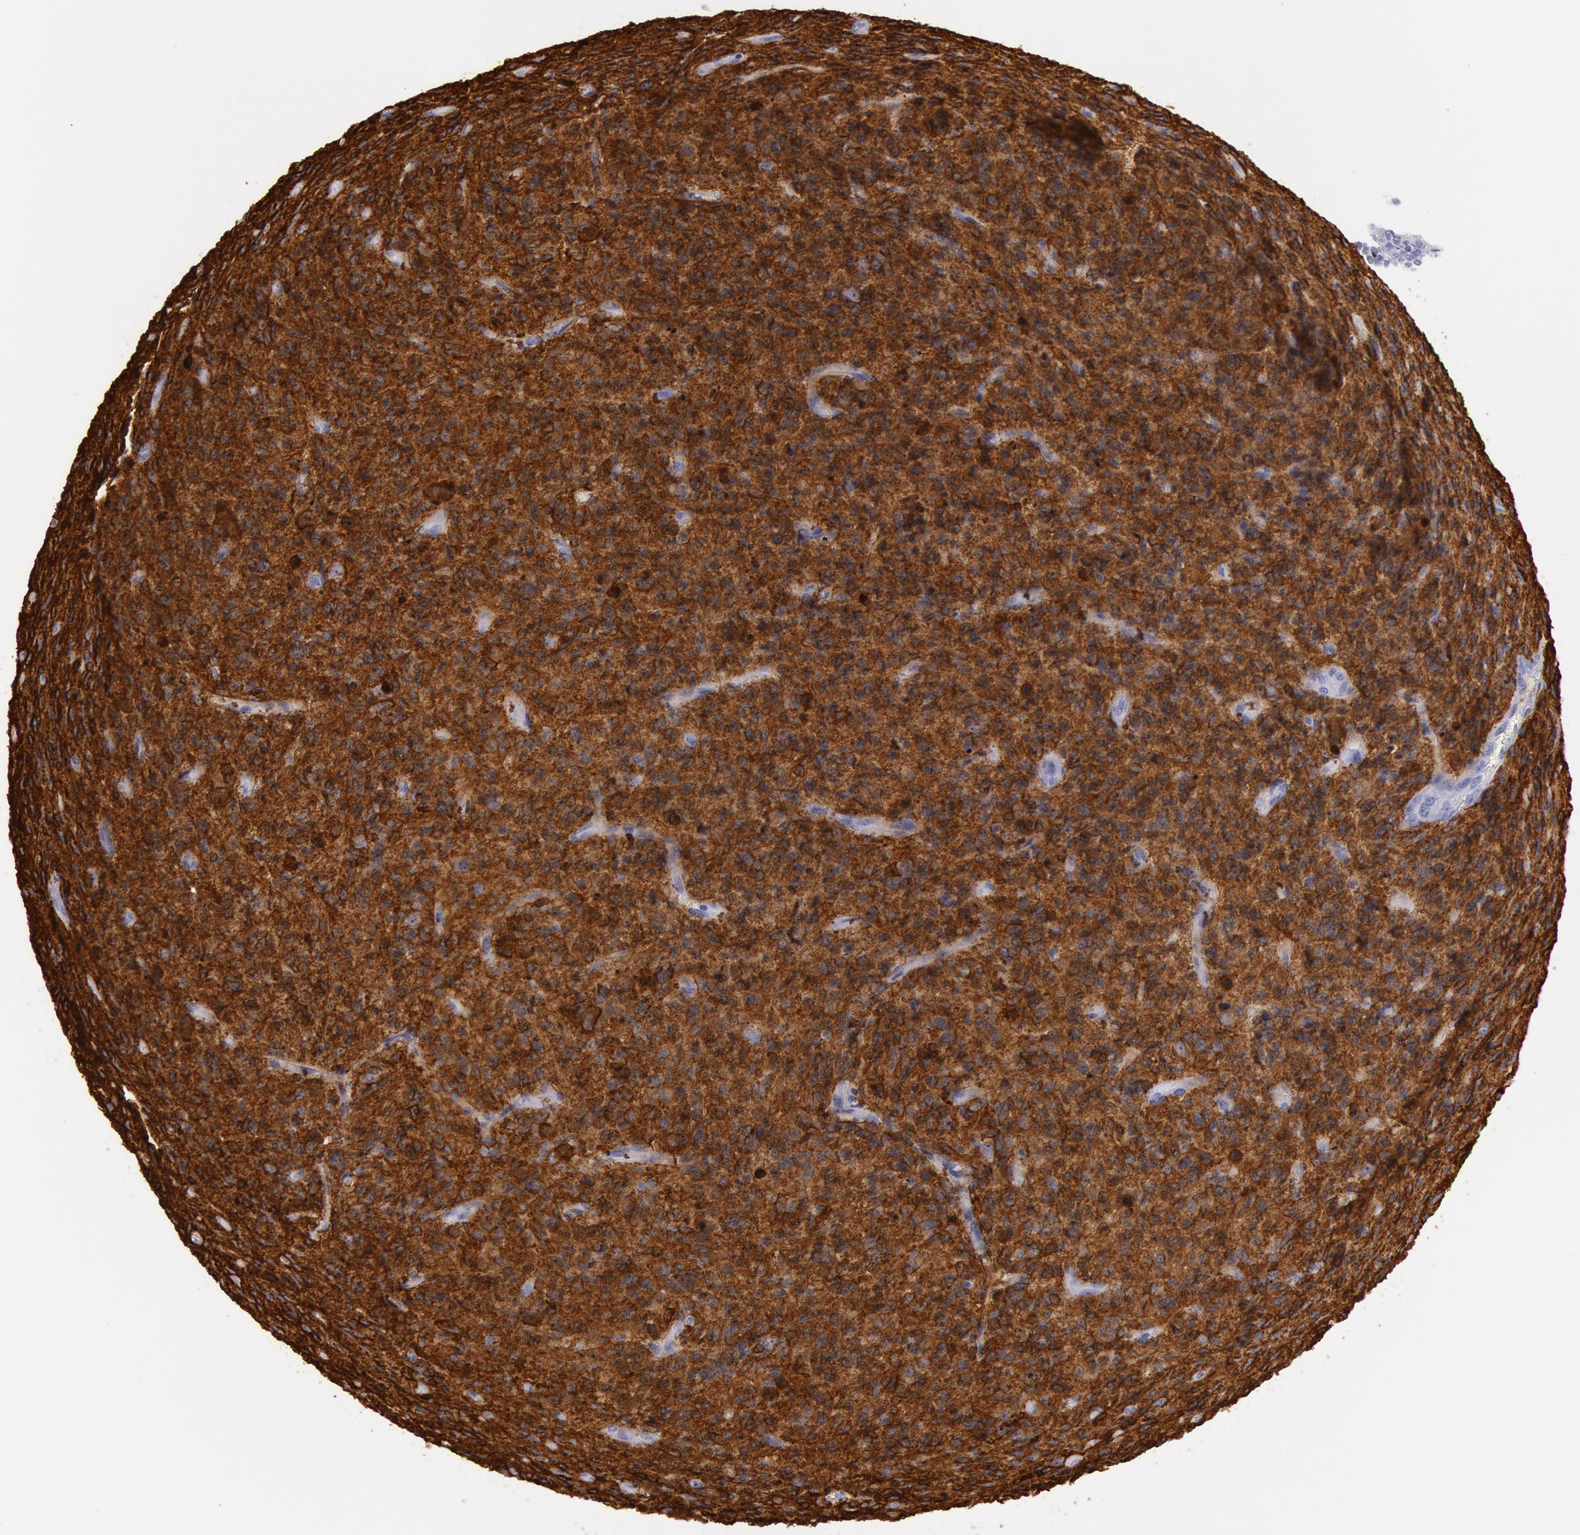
{"staining": {"intensity": "strong", "quantity": ">75%", "location": "cytoplasmic/membranous,nuclear"}, "tissue": "glioma", "cell_type": "Tumor cells", "image_type": "cancer", "snomed": [{"axis": "morphology", "description": "Glioma, malignant, High grade"}, {"axis": "topography", "description": "Brain"}], "caption": "Human malignant high-grade glioma stained with a protein marker demonstrates strong staining in tumor cells.", "gene": "EGFR", "patient": {"sex": "male", "age": 36}}